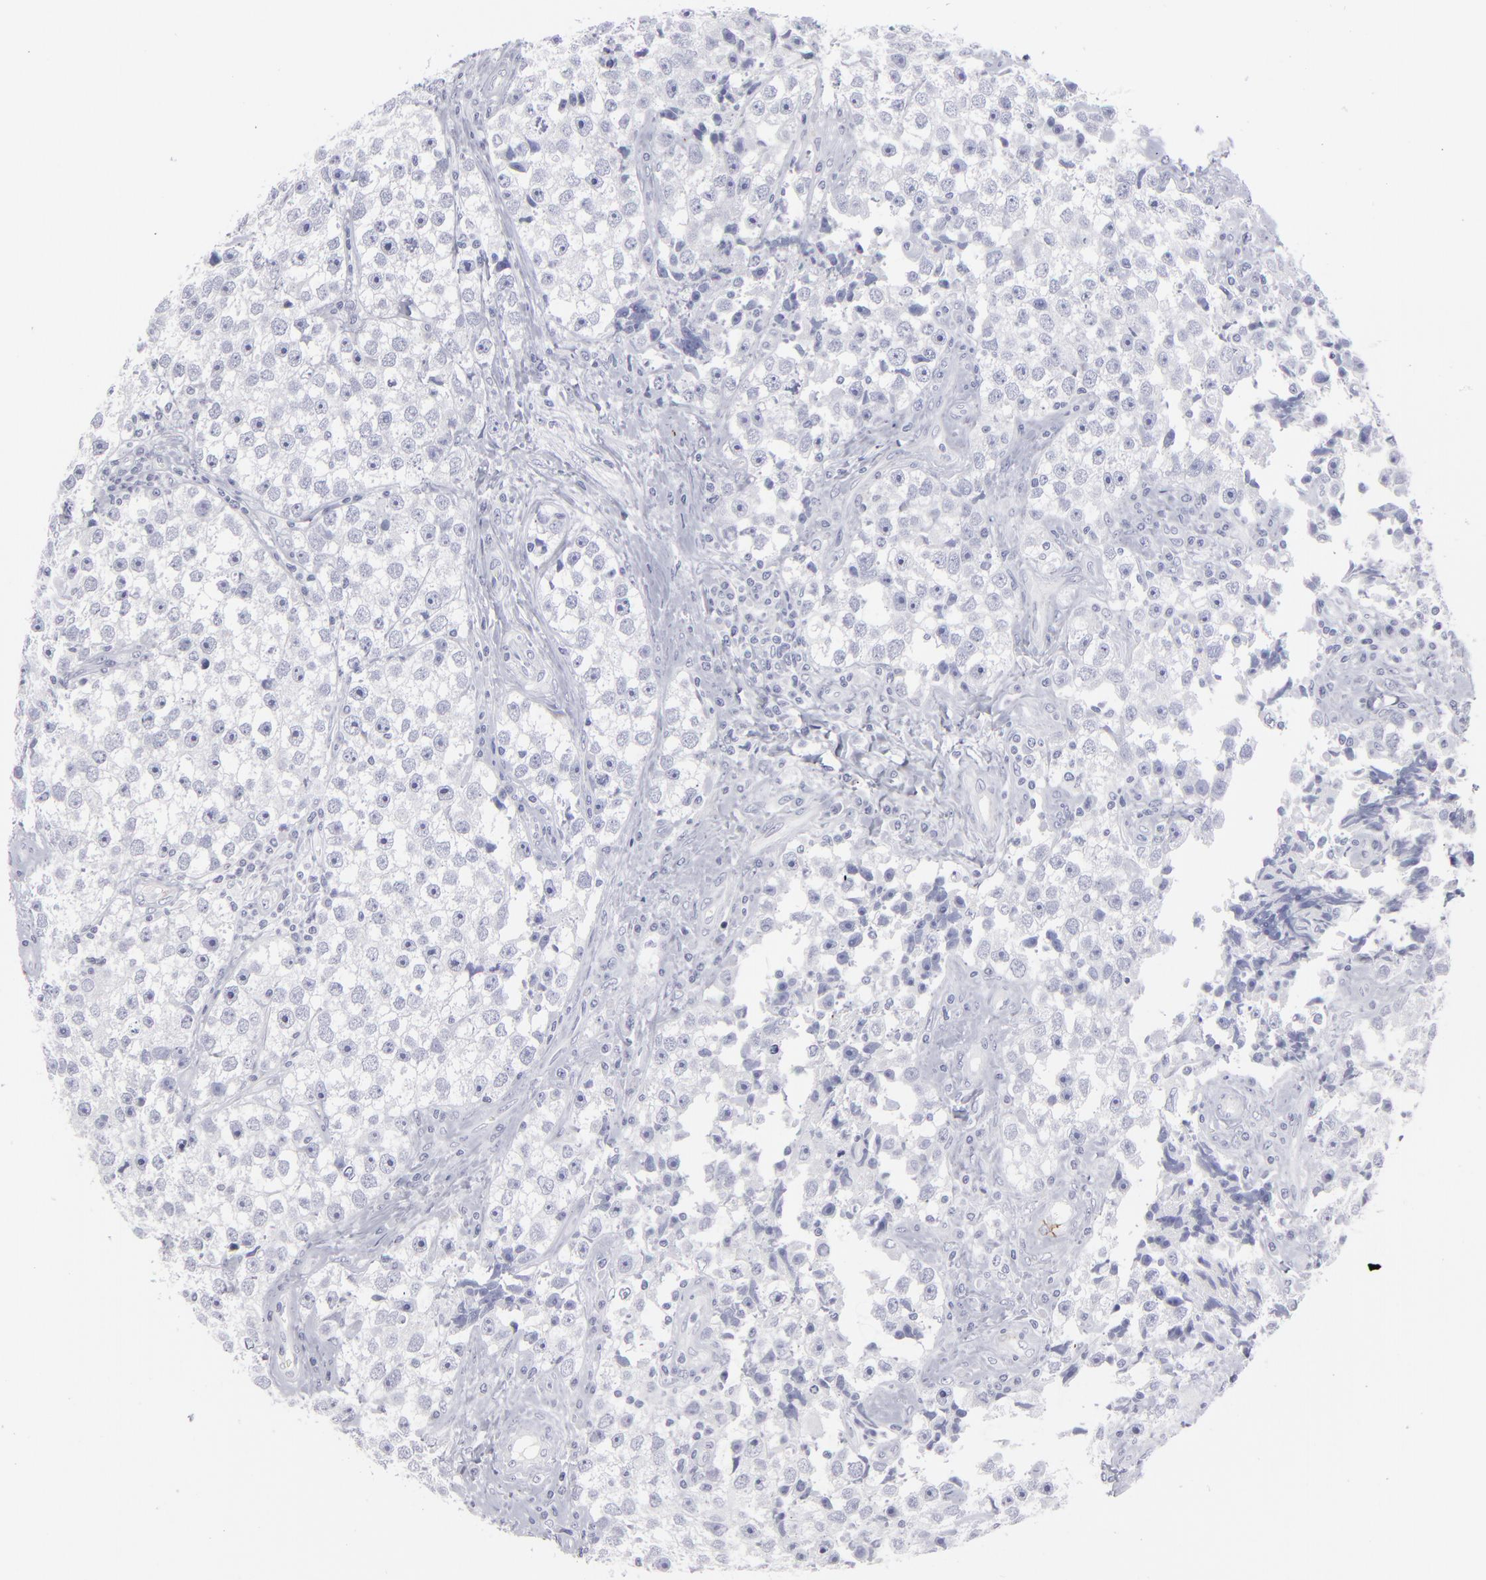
{"staining": {"intensity": "negative", "quantity": "none", "location": "none"}, "tissue": "testis cancer", "cell_type": "Tumor cells", "image_type": "cancer", "snomed": [{"axis": "morphology", "description": "Seminoma, NOS"}, {"axis": "topography", "description": "Testis"}], "caption": "This is a histopathology image of immunohistochemistry (IHC) staining of seminoma (testis), which shows no positivity in tumor cells.", "gene": "CADM3", "patient": {"sex": "male", "age": 32}}